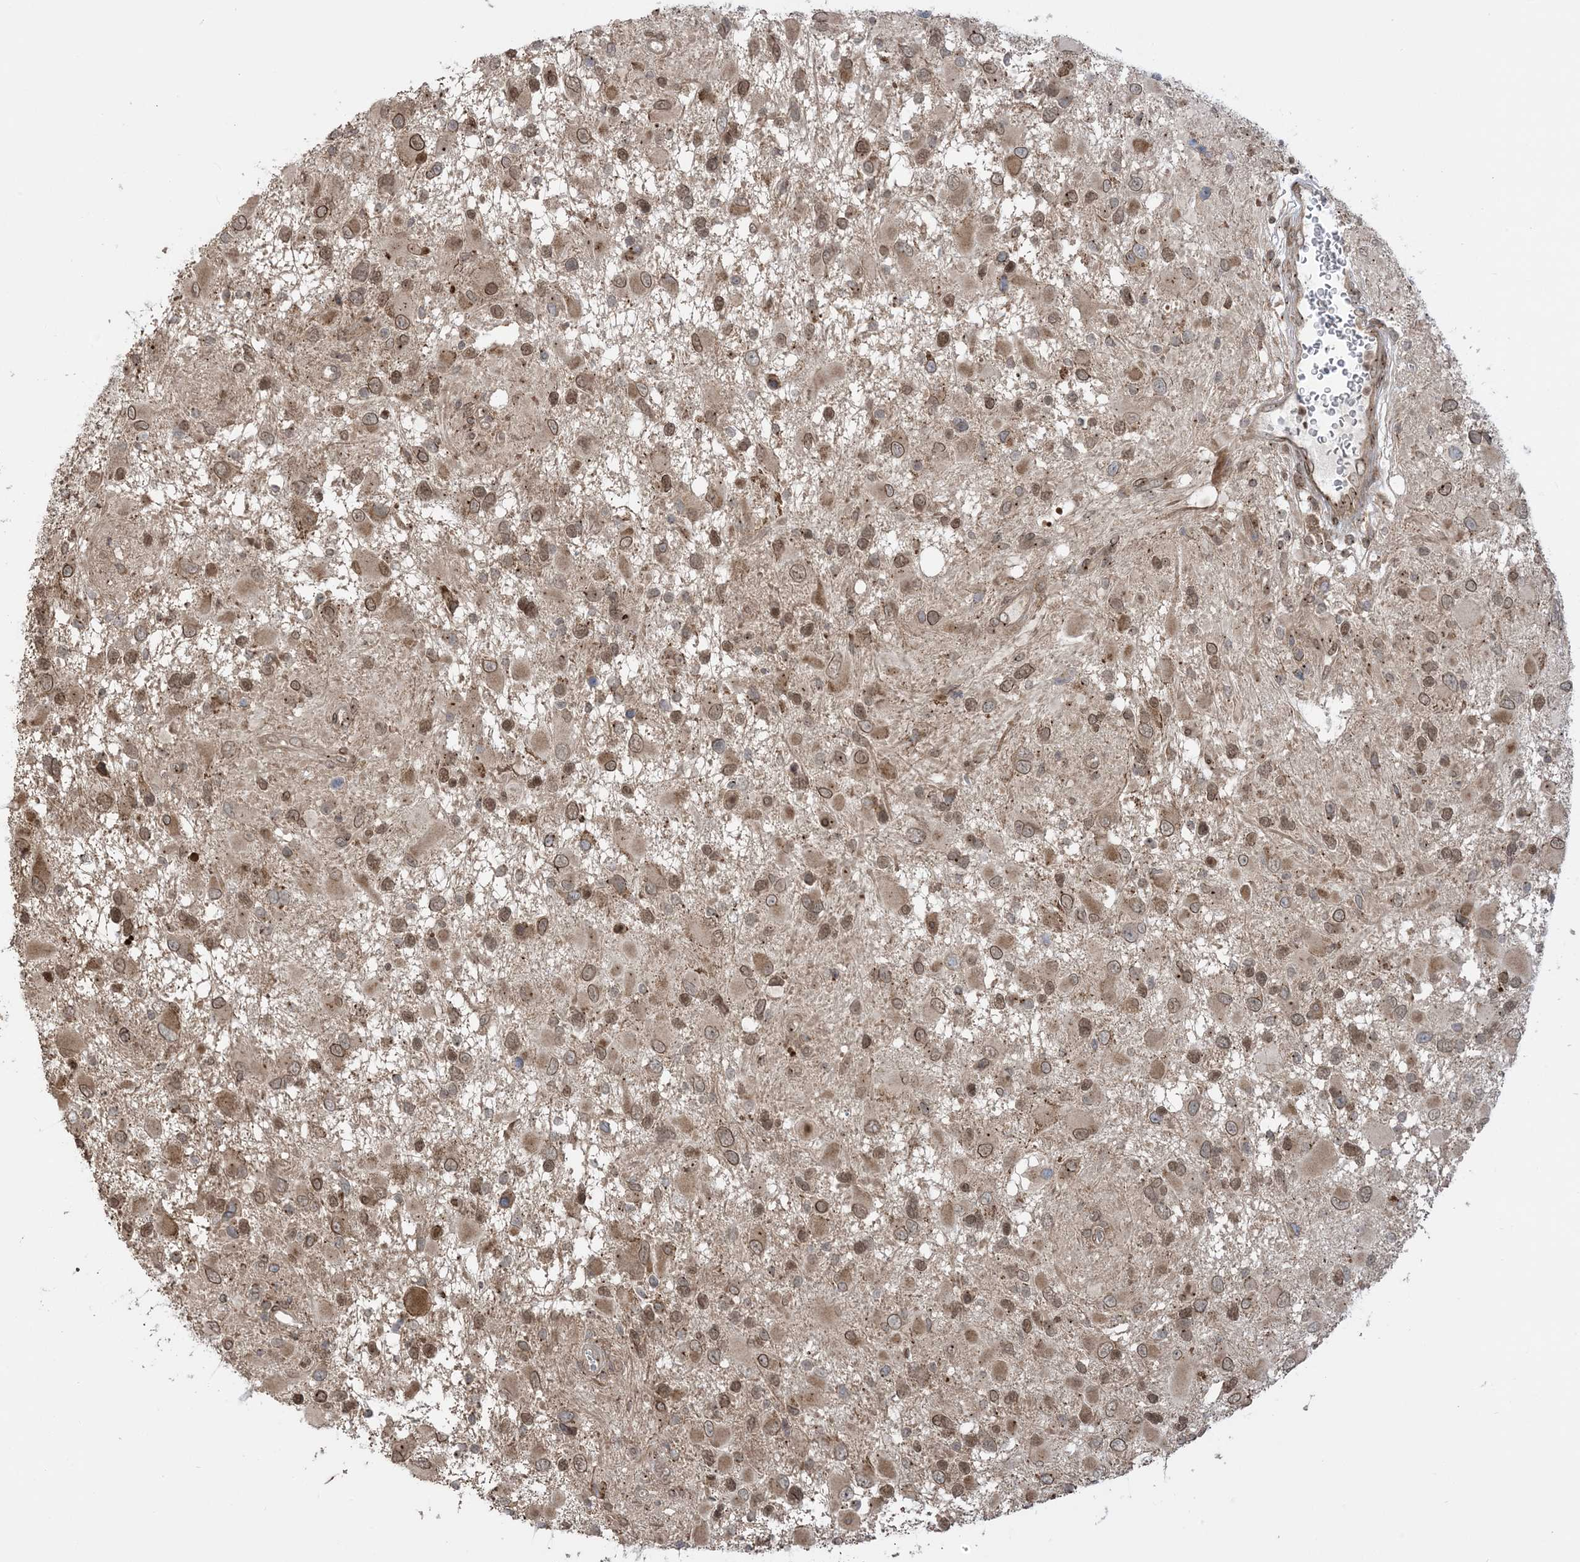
{"staining": {"intensity": "moderate", "quantity": ">75%", "location": "cytoplasmic/membranous,nuclear"}, "tissue": "glioma", "cell_type": "Tumor cells", "image_type": "cancer", "snomed": [{"axis": "morphology", "description": "Glioma, malignant, High grade"}, {"axis": "topography", "description": "Brain"}], "caption": "This is a micrograph of immunohistochemistry staining of glioma, which shows moderate expression in the cytoplasmic/membranous and nuclear of tumor cells.", "gene": "CASP4", "patient": {"sex": "male", "age": 53}}